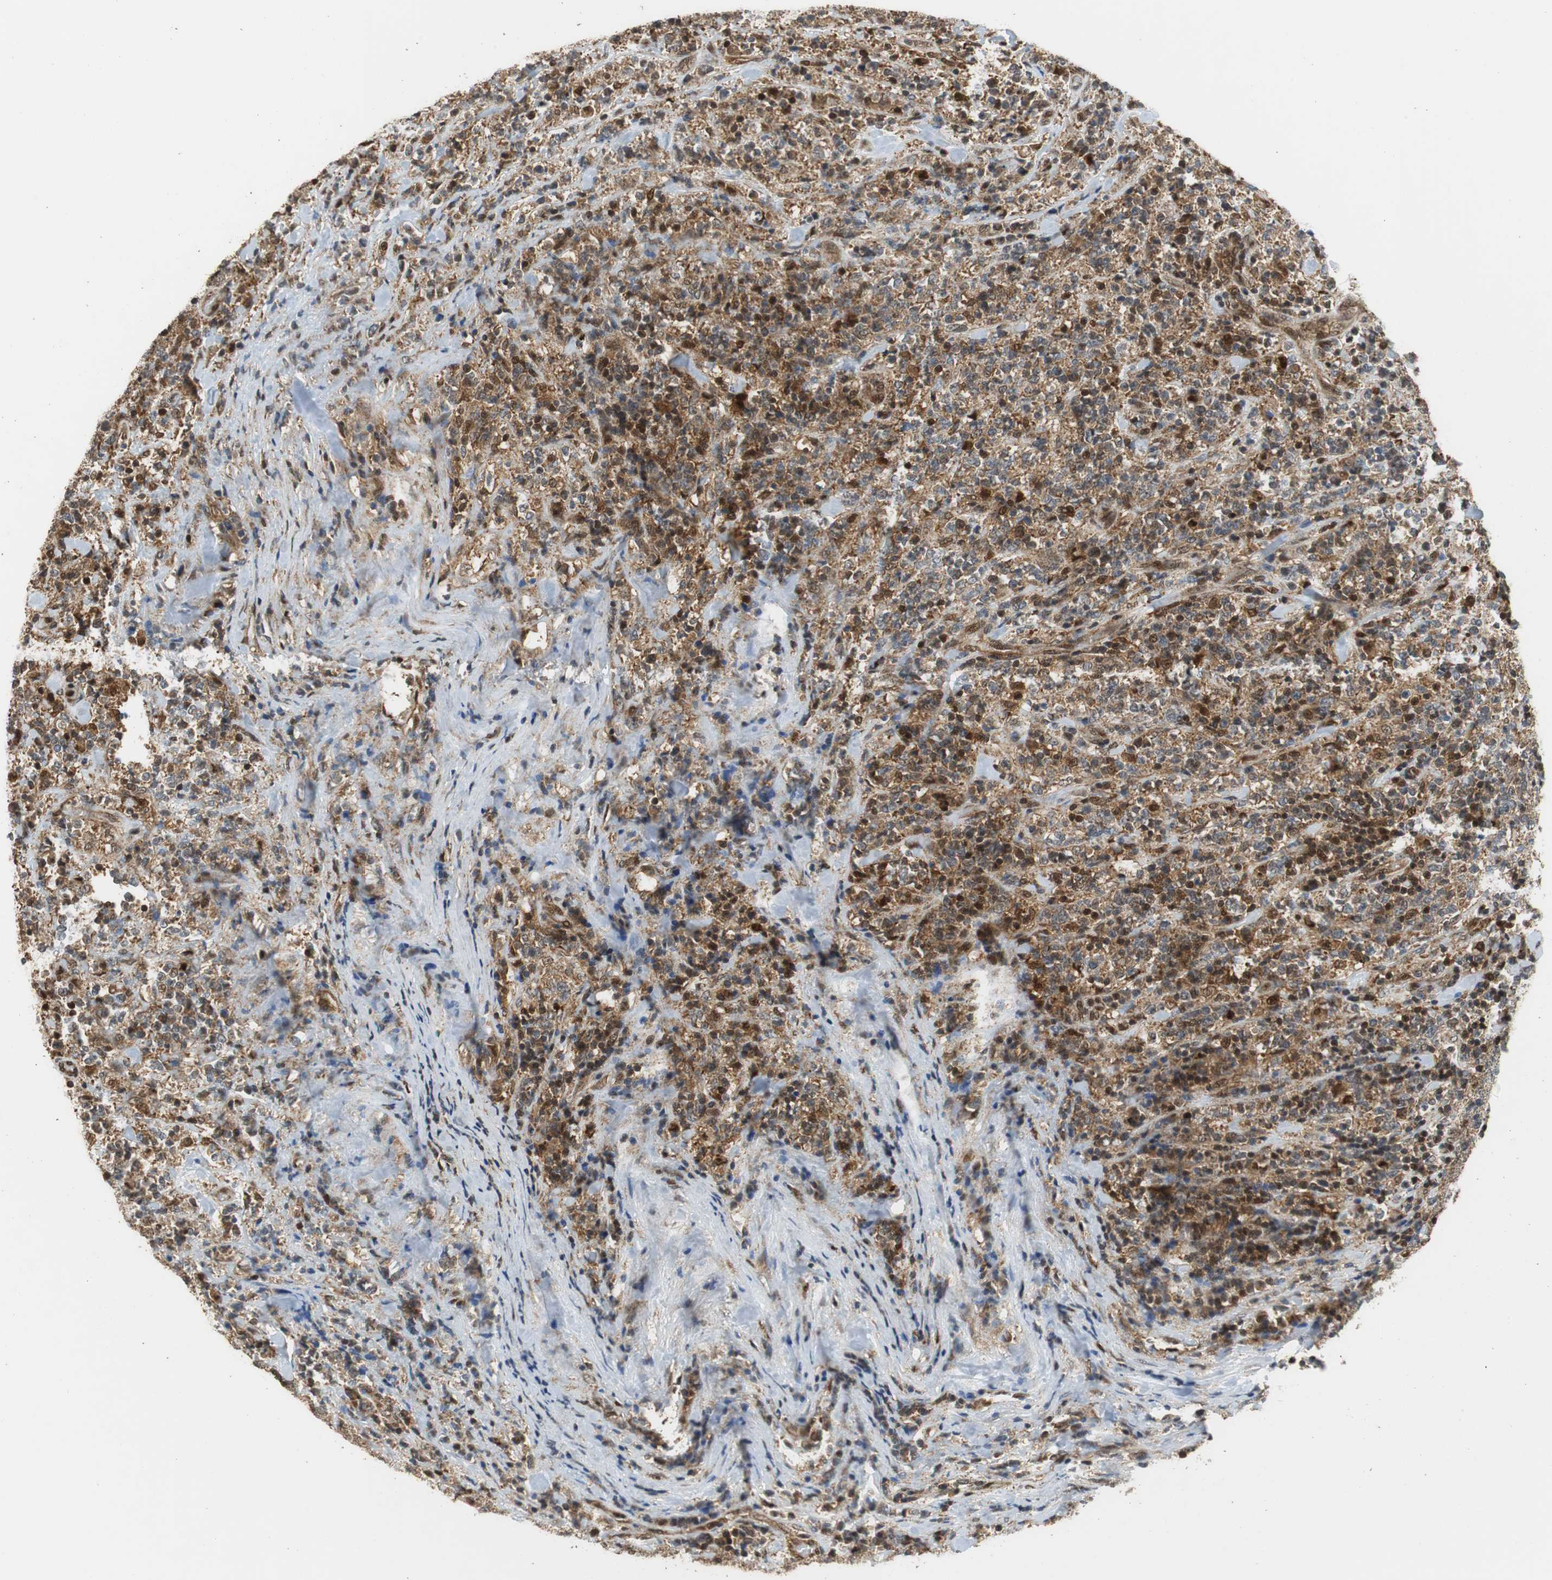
{"staining": {"intensity": "strong", "quantity": ">75%", "location": "cytoplasmic/membranous"}, "tissue": "lymphoma", "cell_type": "Tumor cells", "image_type": "cancer", "snomed": [{"axis": "morphology", "description": "Malignant lymphoma, non-Hodgkin's type, High grade"}, {"axis": "topography", "description": "Soft tissue"}], "caption": "Human lymphoma stained for a protein (brown) reveals strong cytoplasmic/membranous positive positivity in approximately >75% of tumor cells.", "gene": "GSDMD", "patient": {"sex": "male", "age": 18}}